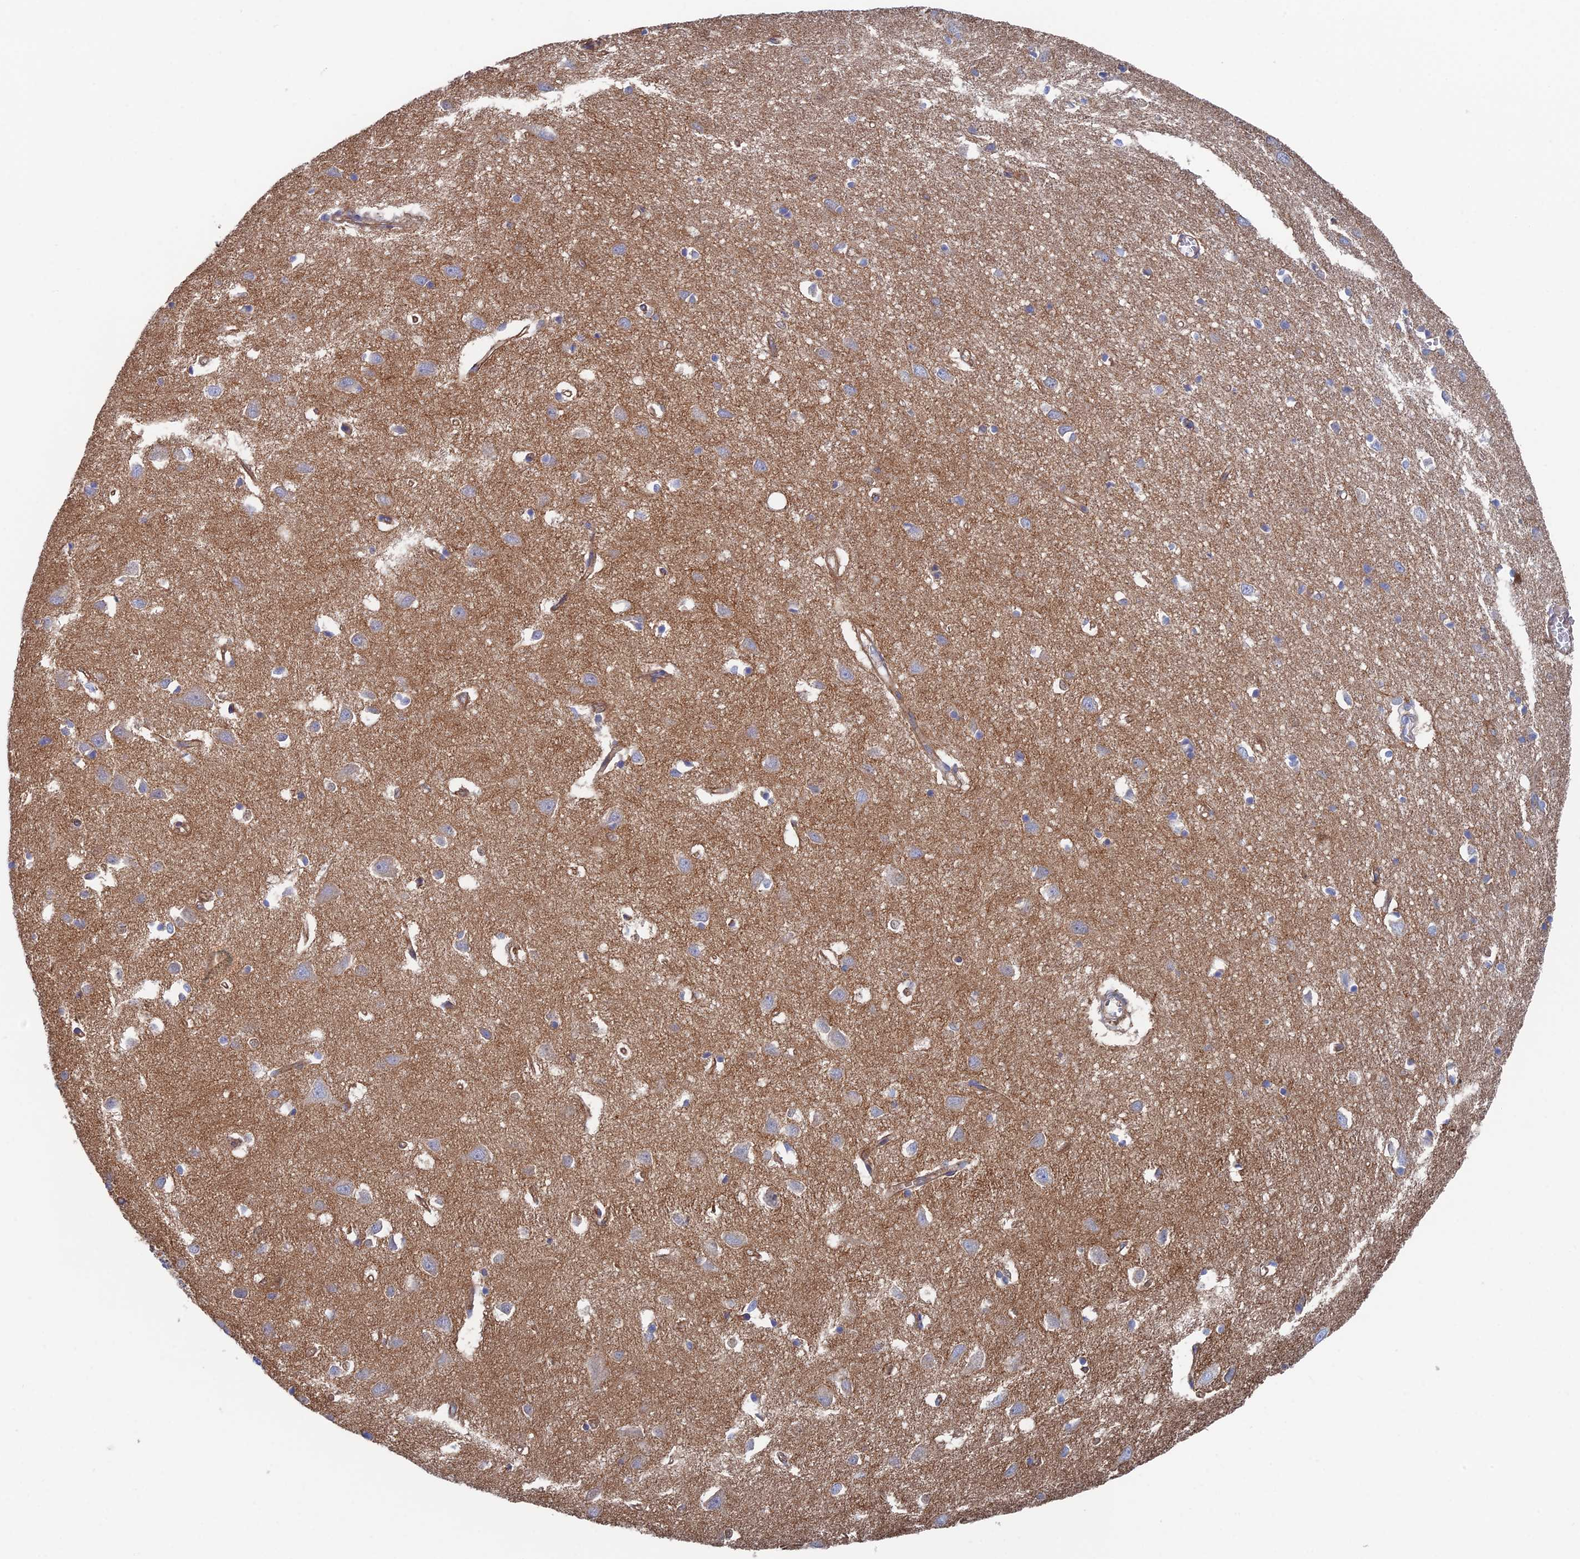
{"staining": {"intensity": "moderate", "quantity": "25%-75%", "location": "cytoplasmic/membranous"}, "tissue": "cerebral cortex", "cell_type": "Endothelial cells", "image_type": "normal", "snomed": [{"axis": "morphology", "description": "Normal tissue, NOS"}, {"axis": "topography", "description": "Cerebral cortex"}], "caption": "Immunohistochemistry (IHC) histopathology image of benign cerebral cortex: human cerebral cortex stained using immunohistochemistry reveals medium levels of moderate protein expression localized specifically in the cytoplasmic/membranous of endothelial cells, appearing as a cytoplasmic/membranous brown color.", "gene": "SNX11", "patient": {"sex": "female", "age": 64}}